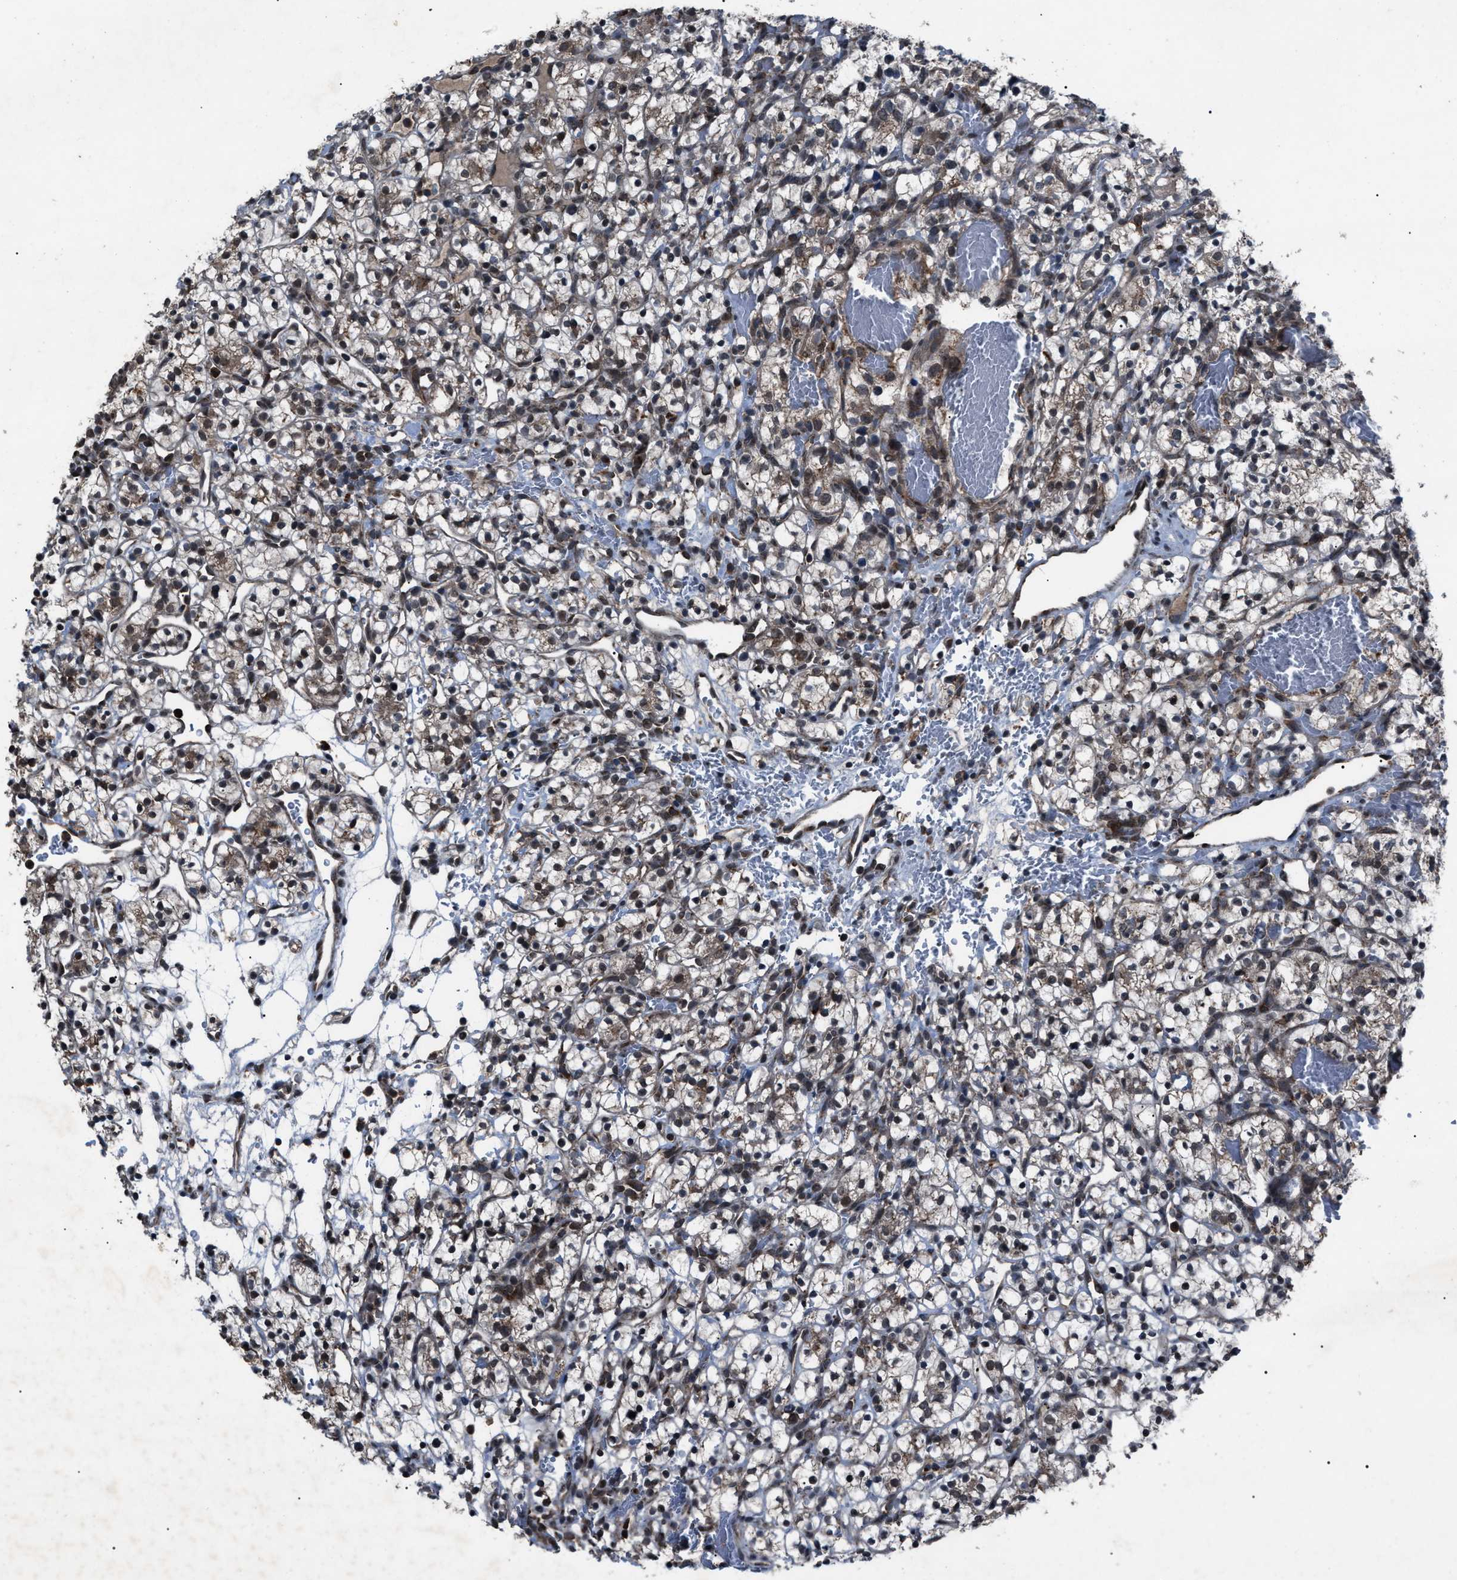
{"staining": {"intensity": "moderate", "quantity": "<25%", "location": "cytoplasmic/membranous"}, "tissue": "renal cancer", "cell_type": "Tumor cells", "image_type": "cancer", "snomed": [{"axis": "morphology", "description": "Adenocarcinoma, NOS"}, {"axis": "topography", "description": "Kidney"}], "caption": "An IHC image of tumor tissue is shown. Protein staining in brown shows moderate cytoplasmic/membranous positivity in renal cancer within tumor cells.", "gene": "ZFAND2A", "patient": {"sex": "female", "age": 57}}